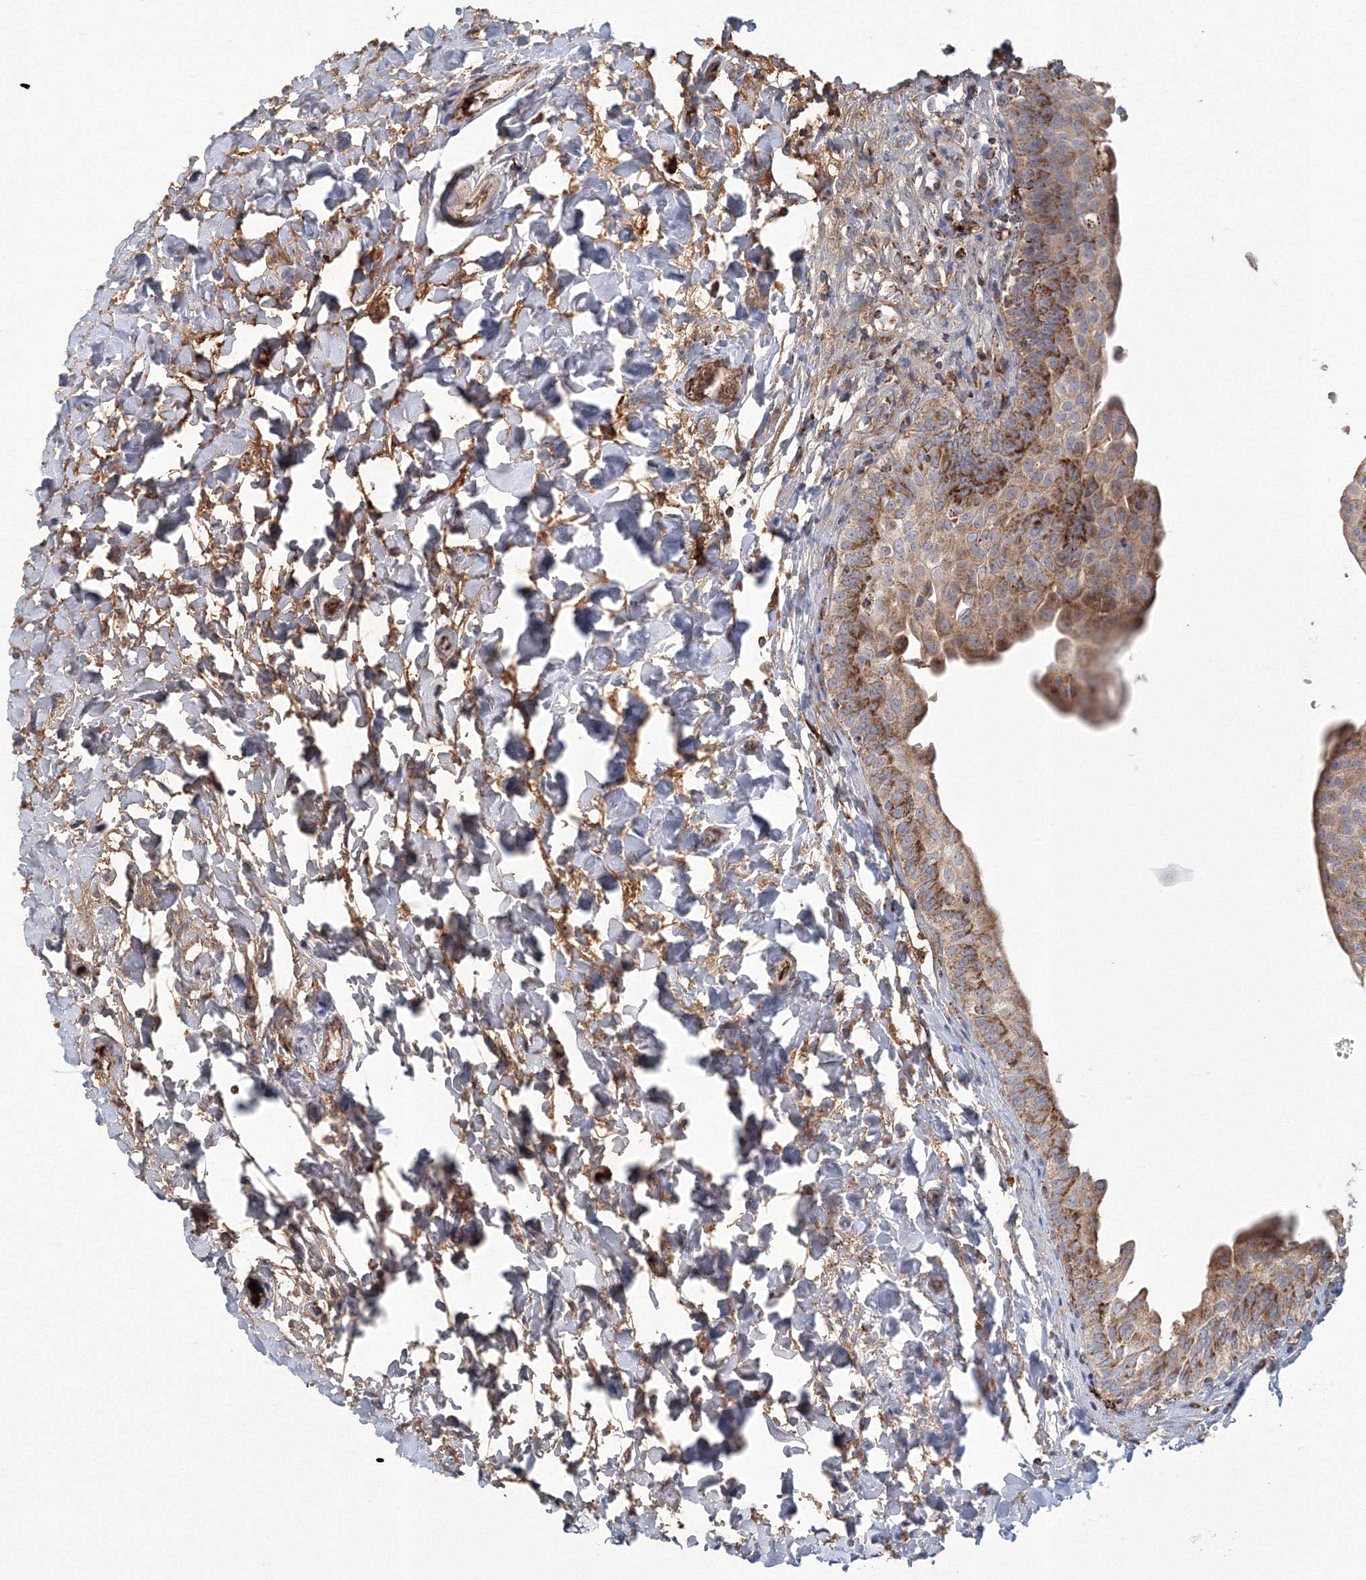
{"staining": {"intensity": "moderate", "quantity": ">75%", "location": "cytoplasmic/membranous"}, "tissue": "urinary bladder", "cell_type": "Urothelial cells", "image_type": "normal", "snomed": [{"axis": "morphology", "description": "Normal tissue, NOS"}, {"axis": "topography", "description": "Urinary bladder"}], "caption": "Immunohistochemistry (IHC) (DAB) staining of normal urinary bladder demonstrates moderate cytoplasmic/membranous protein staining in about >75% of urothelial cells. Using DAB (brown) and hematoxylin (blue) stains, captured at high magnification using brightfield microscopy.", "gene": "GRPEL1", "patient": {"sex": "male", "age": 83}}